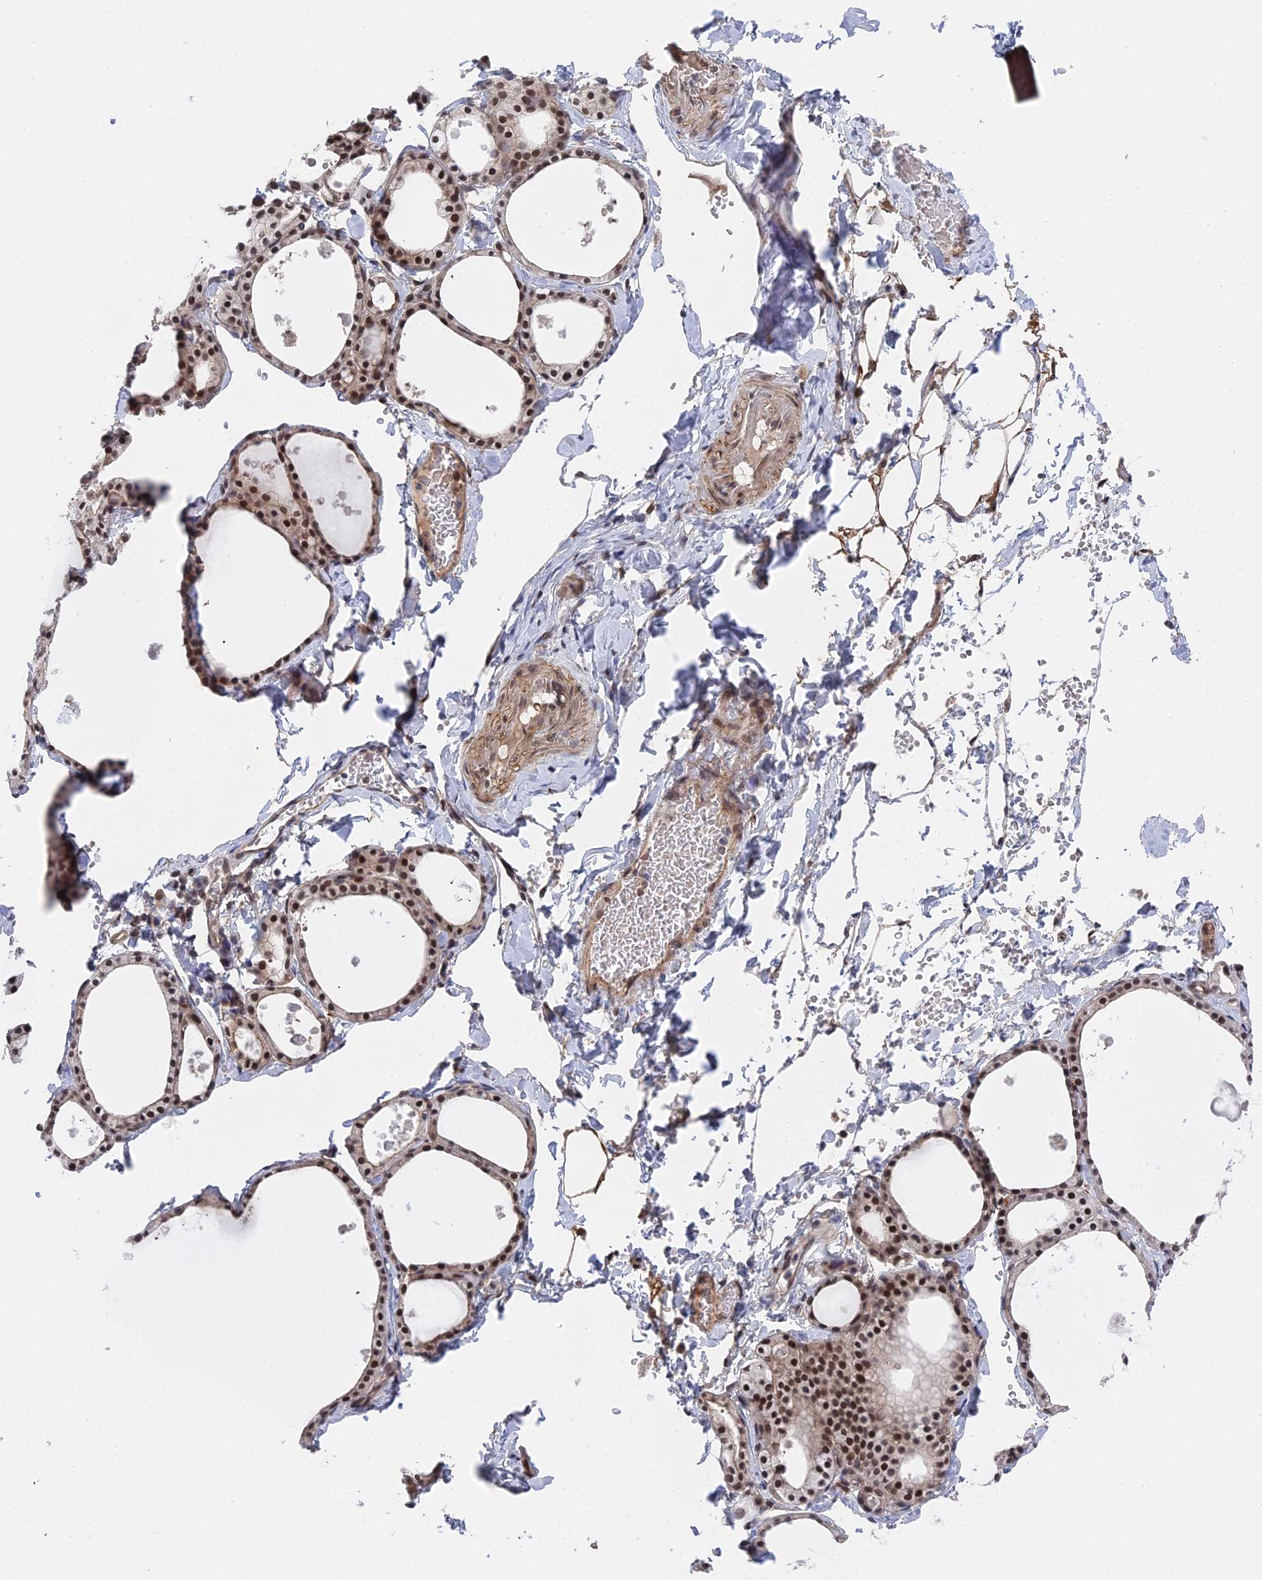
{"staining": {"intensity": "moderate", "quantity": ">75%", "location": "cytoplasmic/membranous,nuclear"}, "tissue": "thyroid gland", "cell_type": "Glandular cells", "image_type": "normal", "snomed": [{"axis": "morphology", "description": "Normal tissue, NOS"}, {"axis": "topography", "description": "Thyroid gland"}], "caption": "Benign thyroid gland was stained to show a protein in brown. There is medium levels of moderate cytoplasmic/membranous,nuclear expression in about >75% of glandular cells. (DAB (3,3'-diaminobenzidine) = brown stain, brightfield microscopy at high magnification).", "gene": "CCDC85A", "patient": {"sex": "male", "age": 56}}